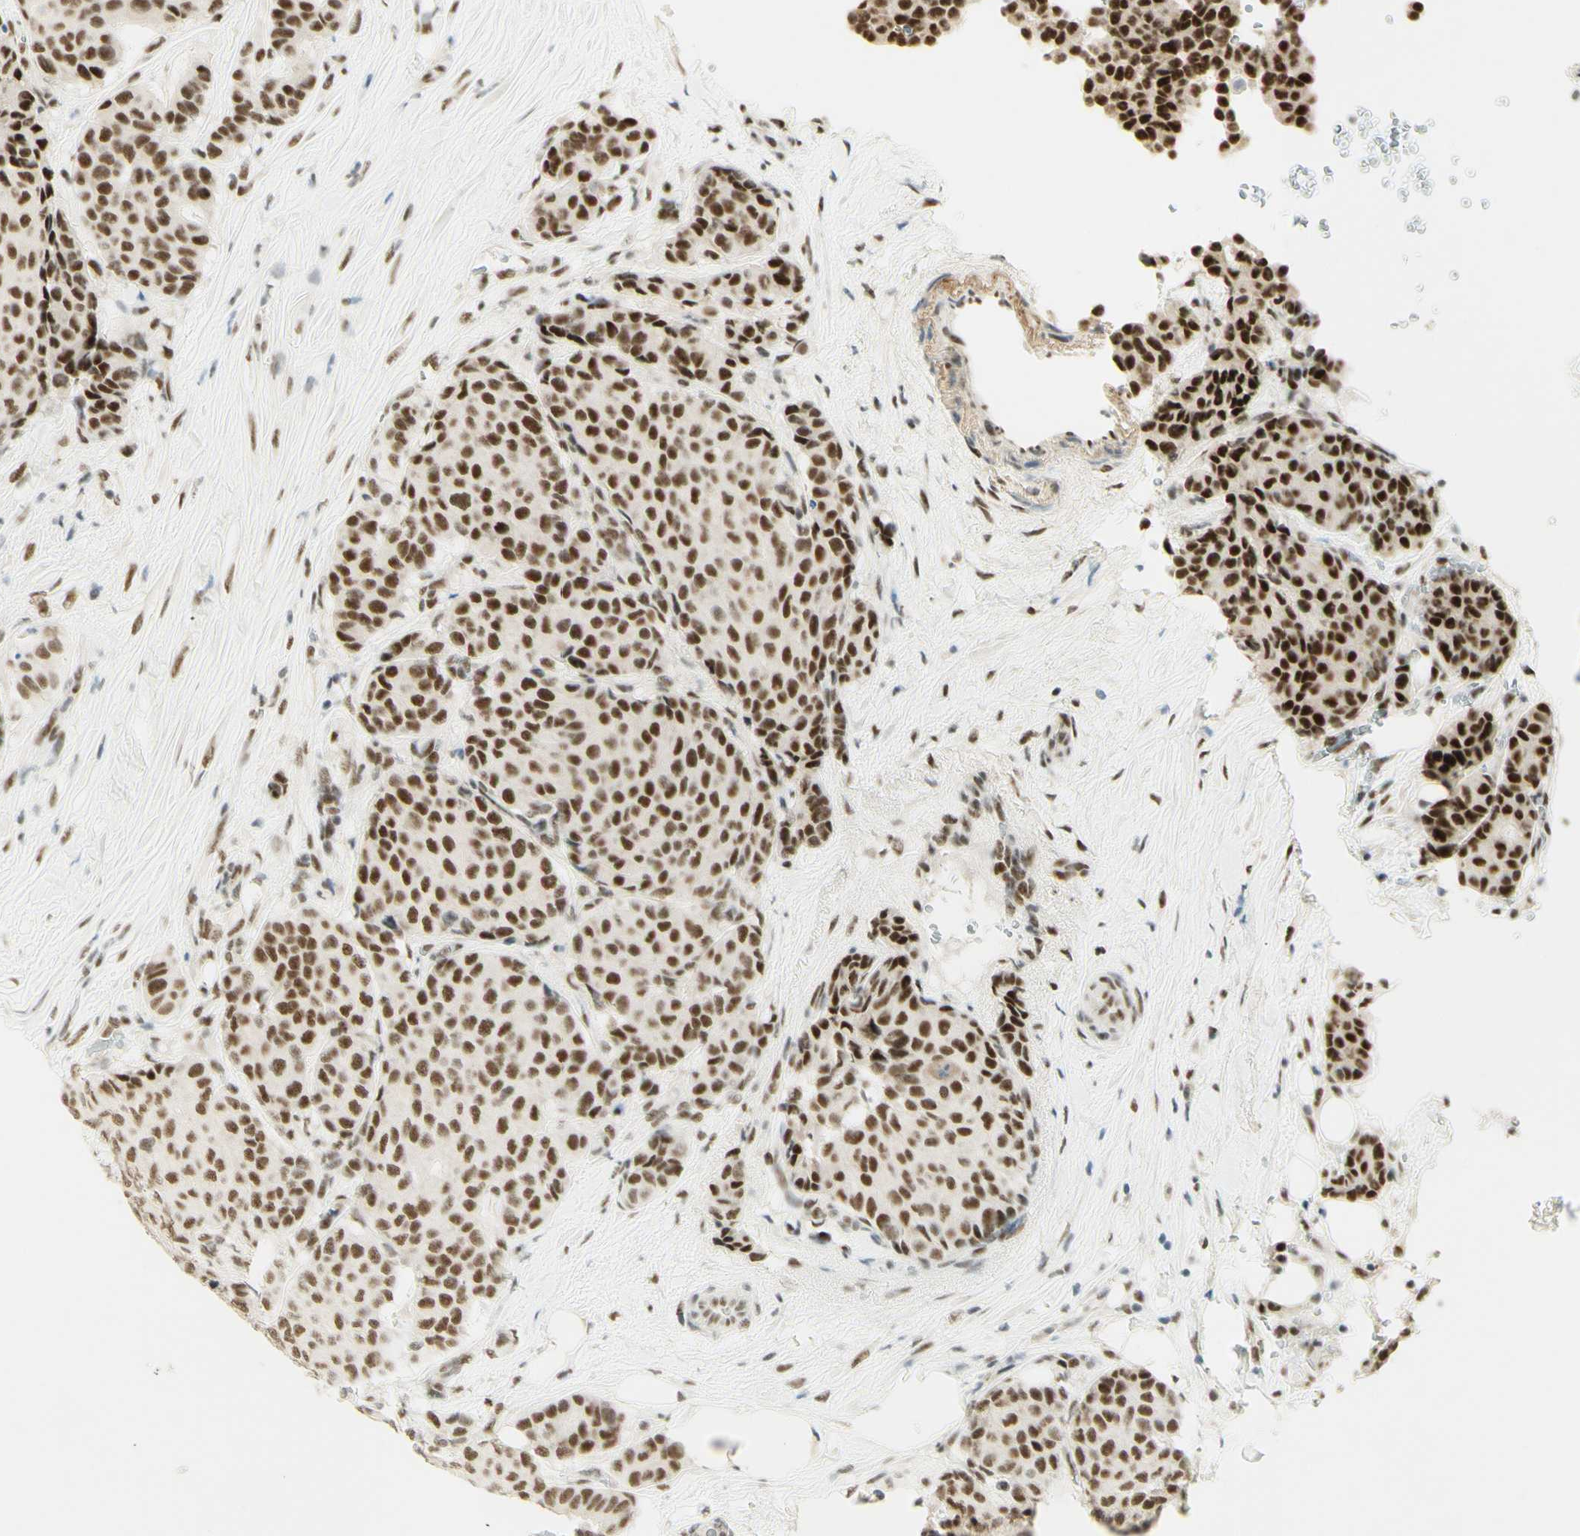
{"staining": {"intensity": "strong", "quantity": "25%-75%", "location": "nuclear"}, "tissue": "breast cancer", "cell_type": "Tumor cells", "image_type": "cancer", "snomed": [{"axis": "morphology", "description": "Duct carcinoma"}, {"axis": "topography", "description": "Breast"}], "caption": "A micrograph of breast cancer (infiltrating ductal carcinoma) stained for a protein shows strong nuclear brown staining in tumor cells.", "gene": "PMS2", "patient": {"sex": "female", "age": 75}}